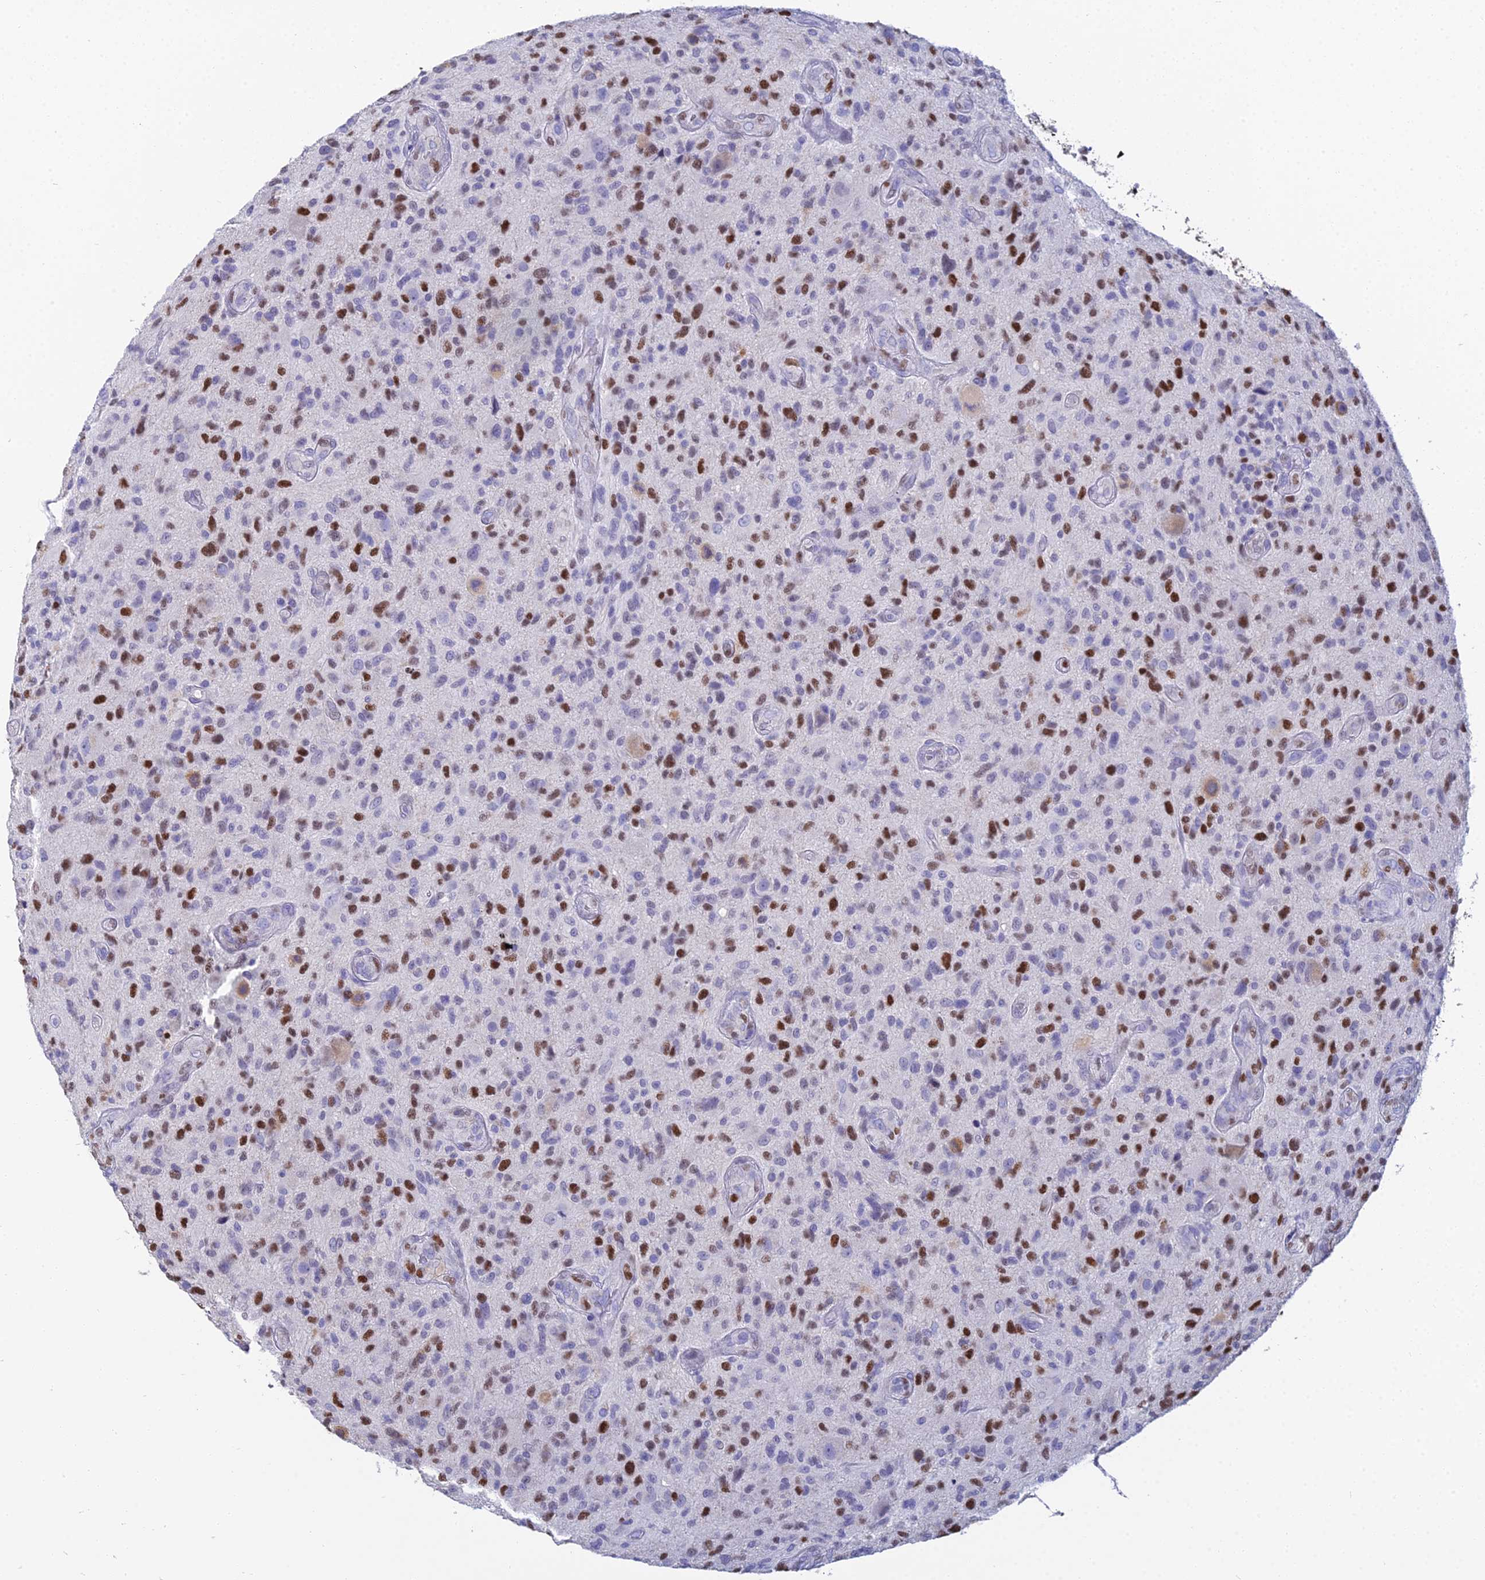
{"staining": {"intensity": "strong", "quantity": "25%-75%", "location": "nuclear"}, "tissue": "glioma", "cell_type": "Tumor cells", "image_type": "cancer", "snomed": [{"axis": "morphology", "description": "Glioma, malignant, High grade"}, {"axis": "topography", "description": "Brain"}], "caption": "Human glioma stained for a protein (brown) reveals strong nuclear positive staining in about 25%-75% of tumor cells.", "gene": "MCM2", "patient": {"sex": "male", "age": 47}}